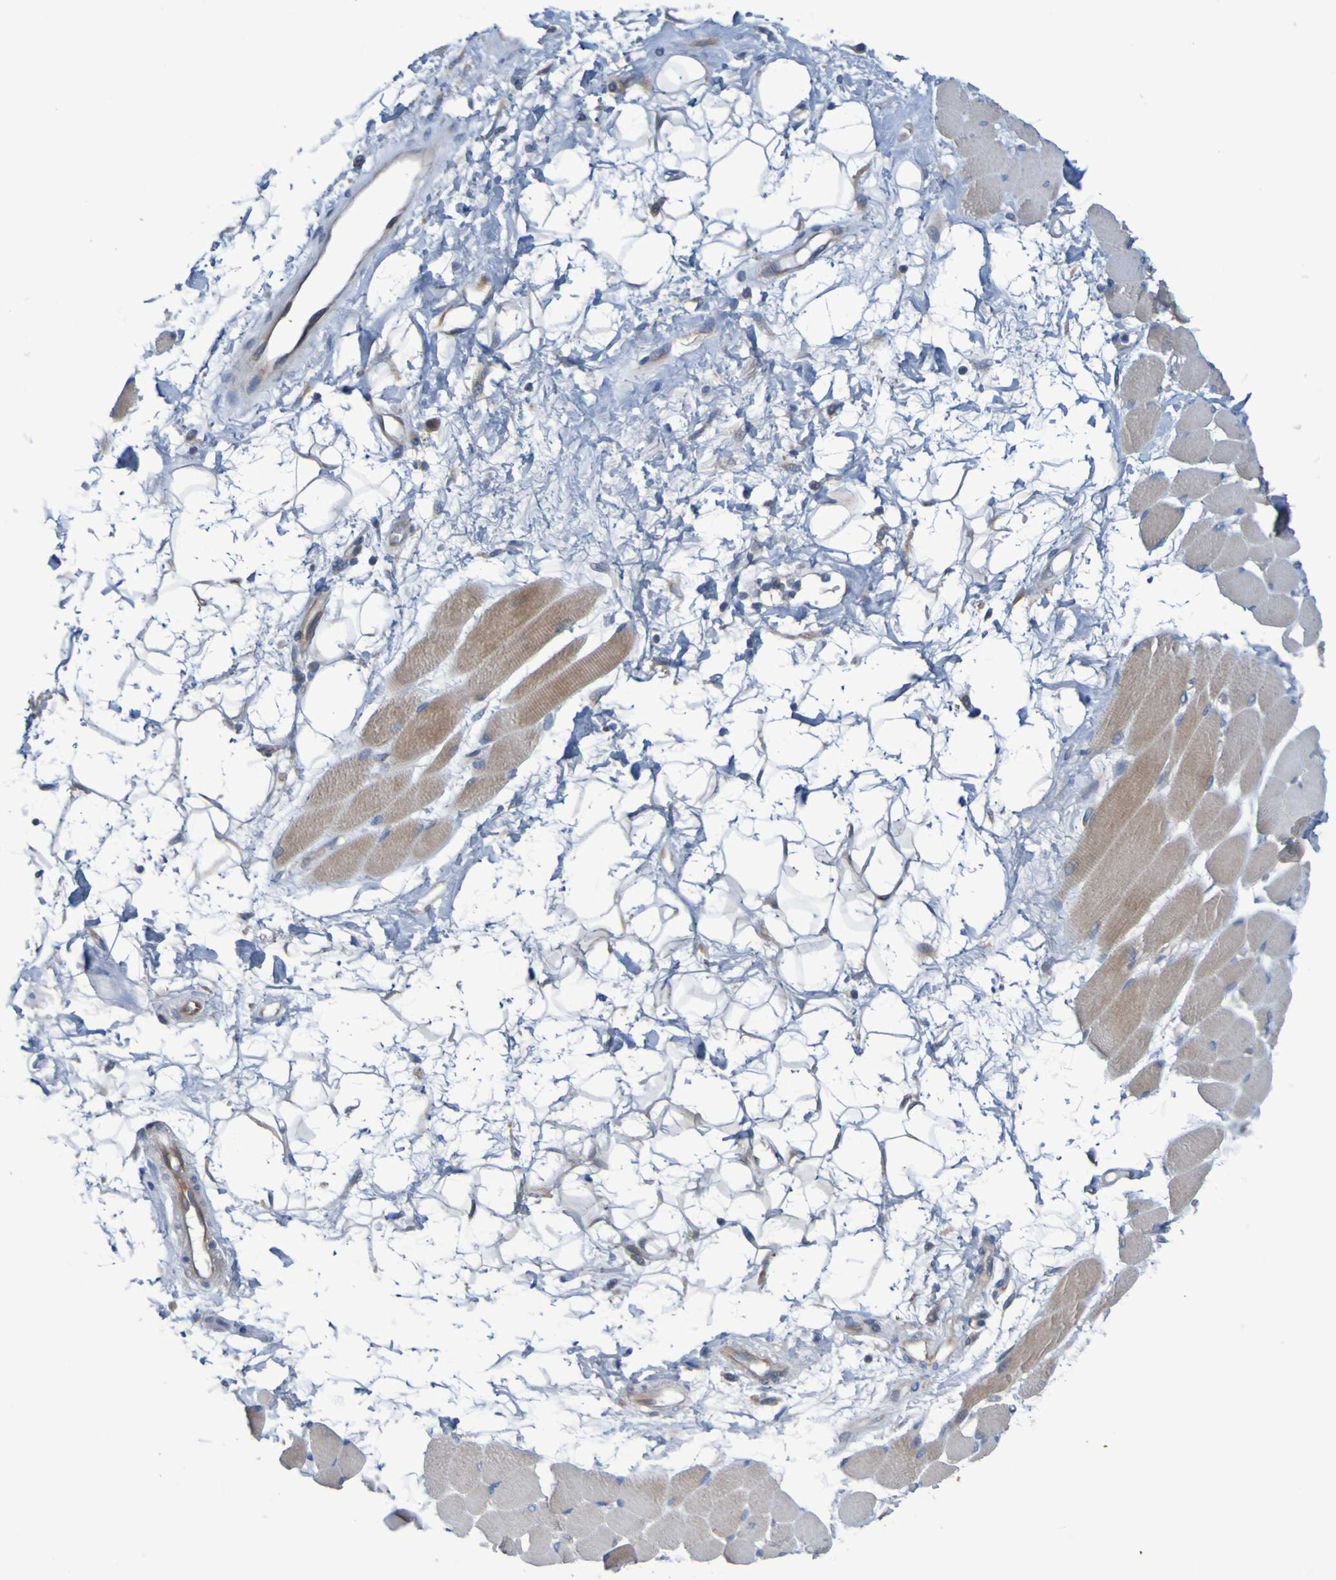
{"staining": {"intensity": "weak", "quantity": ">75%", "location": "cytoplasmic/membranous"}, "tissue": "skeletal muscle", "cell_type": "Myocytes", "image_type": "normal", "snomed": [{"axis": "morphology", "description": "Normal tissue, NOS"}, {"axis": "topography", "description": "Skeletal muscle"}, {"axis": "topography", "description": "Peripheral nerve tissue"}], "caption": "Immunohistochemical staining of normal skeletal muscle displays low levels of weak cytoplasmic/membranous positivity in about >75% of myocytes. (DAB (3,3'-diaminobenzidine) = brown stain, brightfield microscopy at high magnification).", "gene": "NPRL3", "patient": {"sex": "female", "age": 84}}